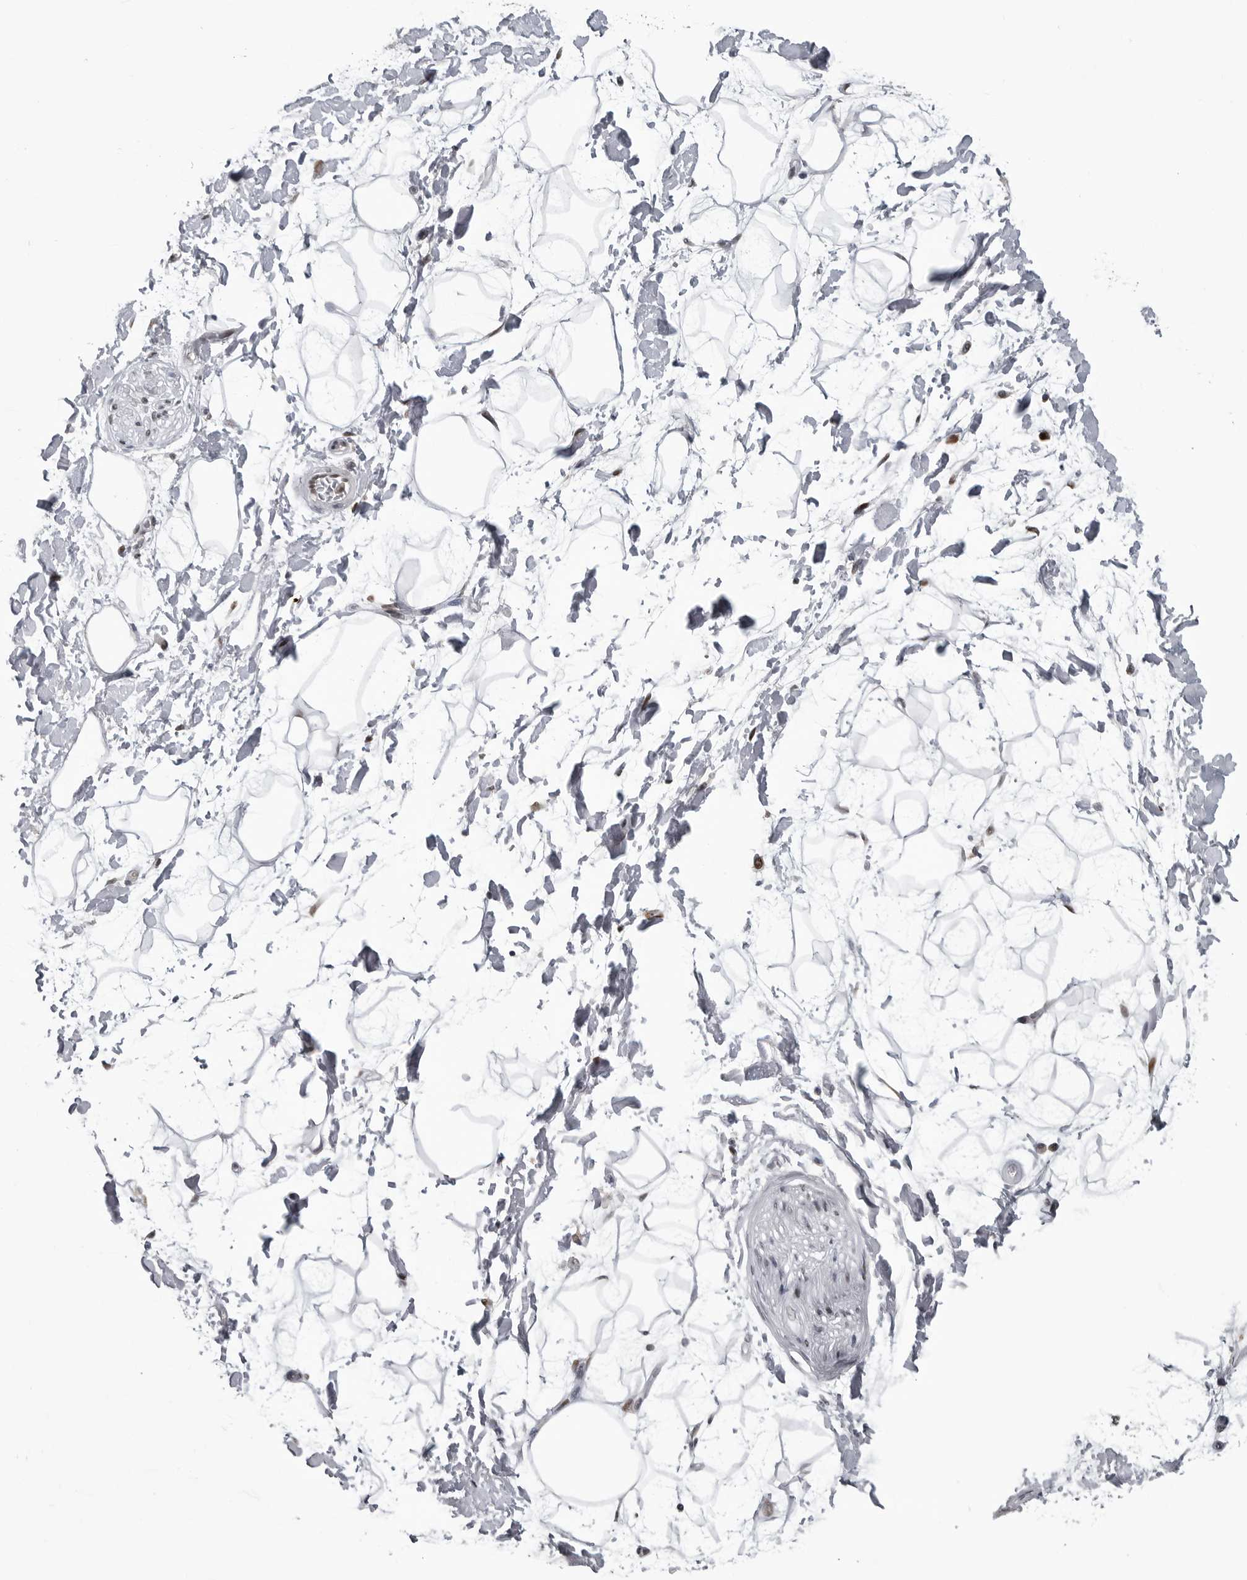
{"staining": {"intensity": "negative", "quantity": "none", "location": "none"}, "tissue": "adipose tissue", "cell_type": "Adipocytes", "image_type": "normal", "snomed": [{"axis": "morphology", "description": "Normal tissue, NOS"}, {"axis": "topography", "description": "Soft tissue"}], "caption": "High magnification brightfield microscopy of unremarkable adipose tissue stained with DAB (3,3'-diaminobenzidine) (brown) and counterstained with hematoxylin (blue): adipocytes show no significant staining.", "gene": "C8orf58", "patient": {"sex": "male", "age": 72}}